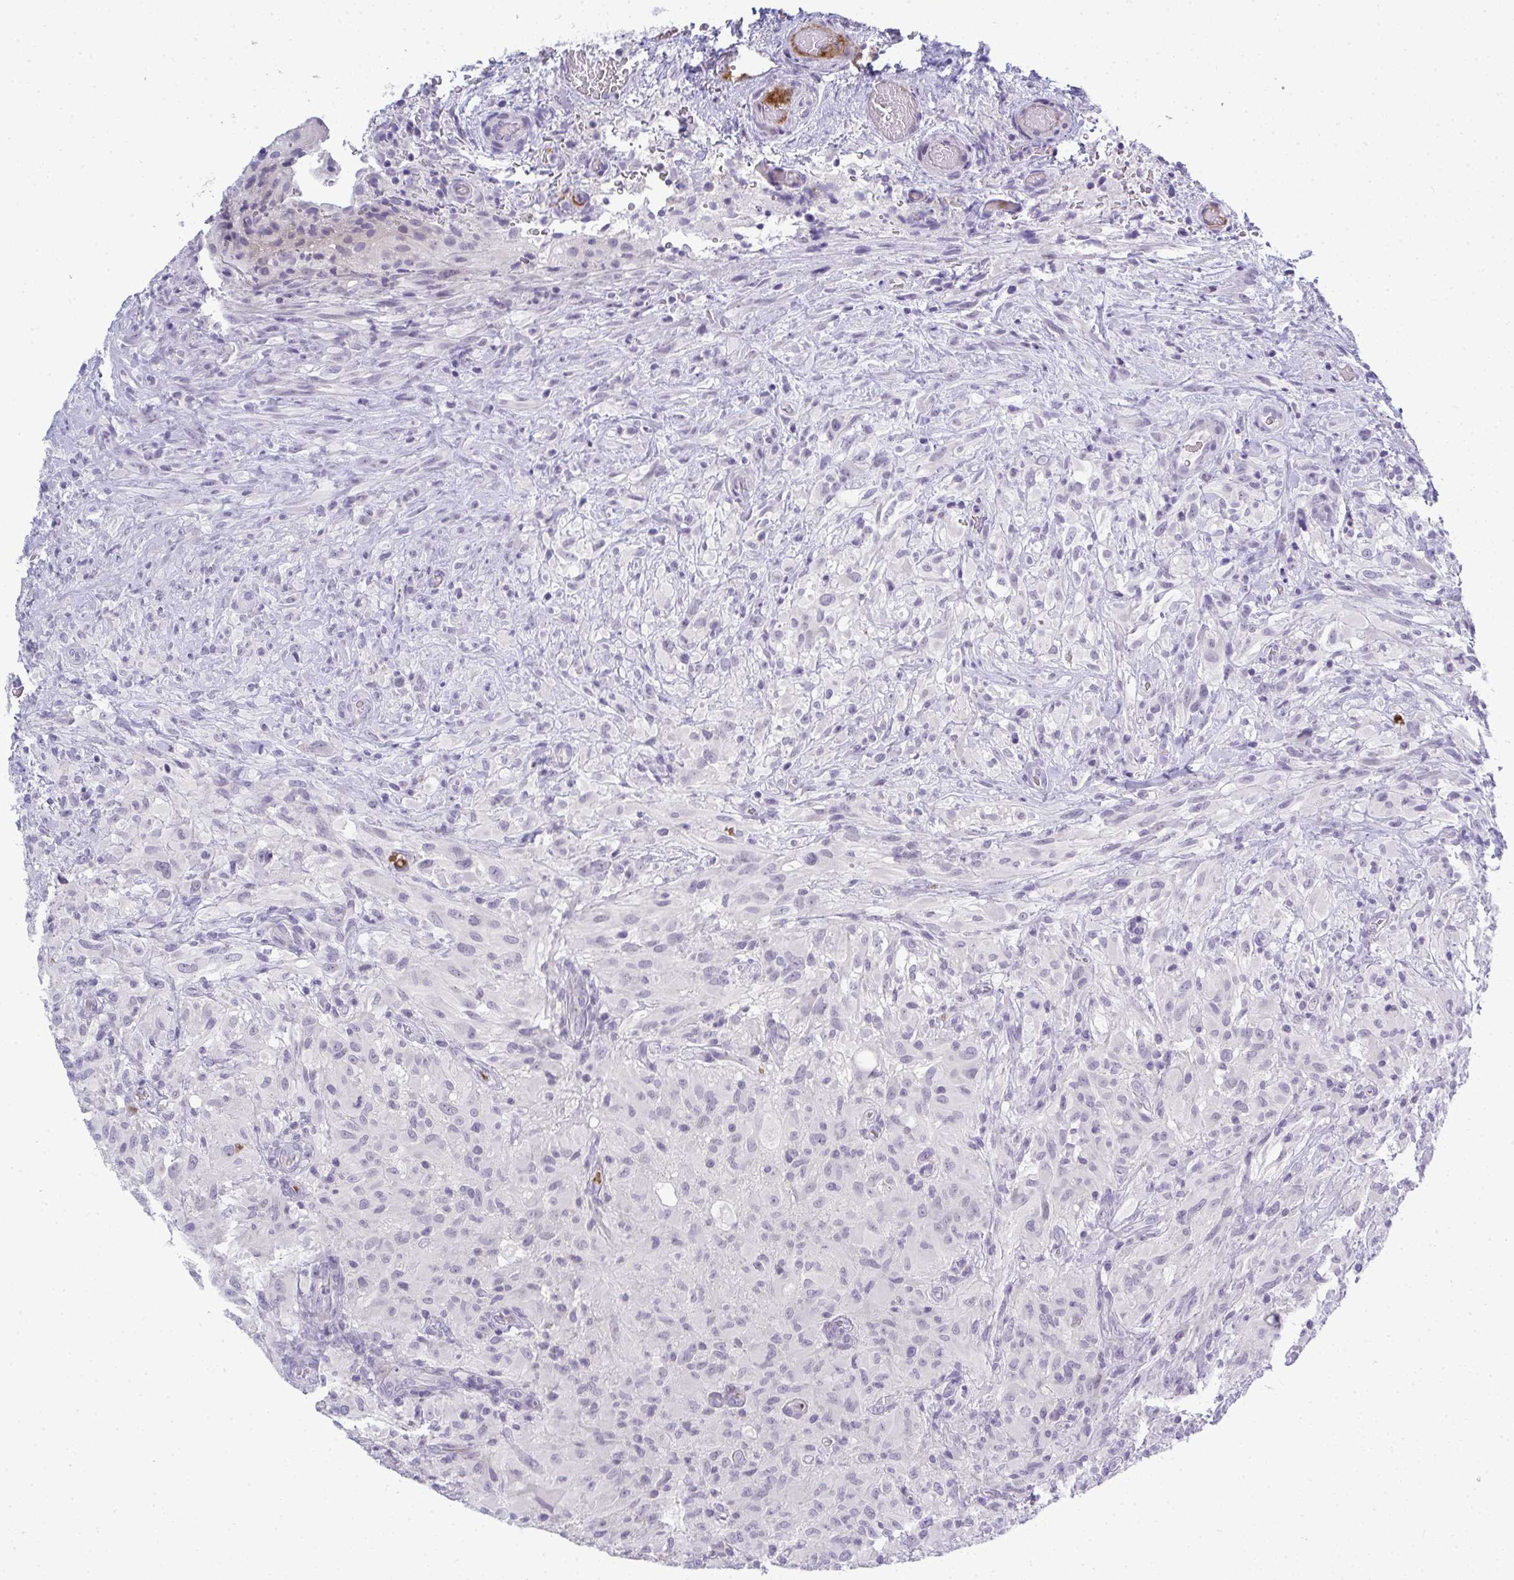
{"staining": {"intensity": "negative", "quantity": "none", "location": "none"}, "tissue": "glioma", "cell_type": "Tumor cells", "image_type": "cancer", "snomed": [{"axis": "morphology", "description": "Glioma, malignant, High grade"}, {"axis": "topography", "description": "Brain"}], "caption": "Histopathology image shows no protein expression in tumor cells of glioma tissue.", "gene": "TMEM82", "patient": {"sex": "male", "age": 71}}